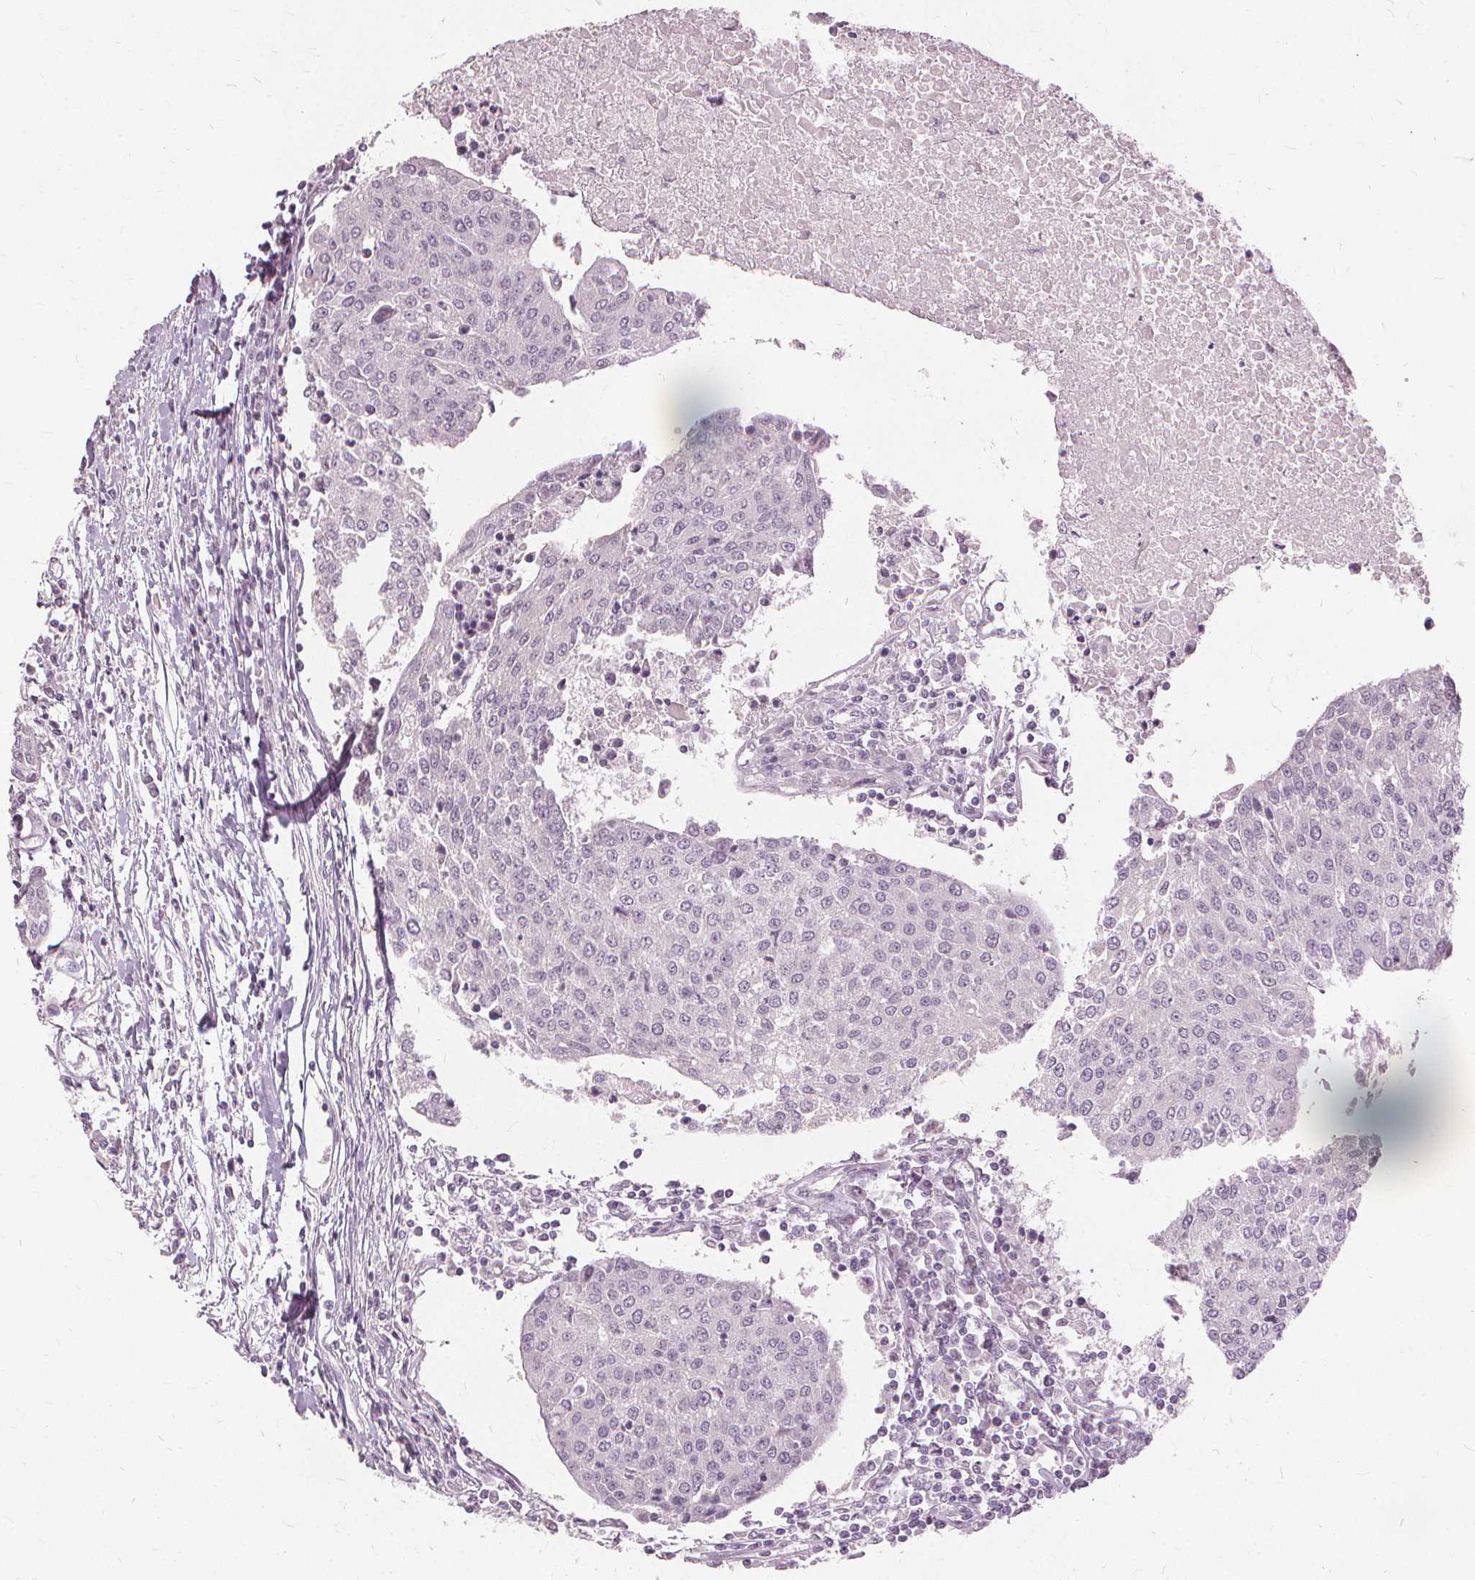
{"staining": {"intensity": "negative", "quantity": "none", "location": "none"}, "tissue": "urothelial cancer", "cell_type": "Tumor cells", "image_type": "cancer", "snomed": [{"axis": "morphology", "description": "Urothelial carcinoma, High grade"}, {"axis": "topography", "description": "Urinary bladder"}], "caption": "Tumor cells show no significant protein positivity in urothelial carcinoma (high-grade).", "gene": "SFTPD", "patient": {"sex": "female", "age": 85}}